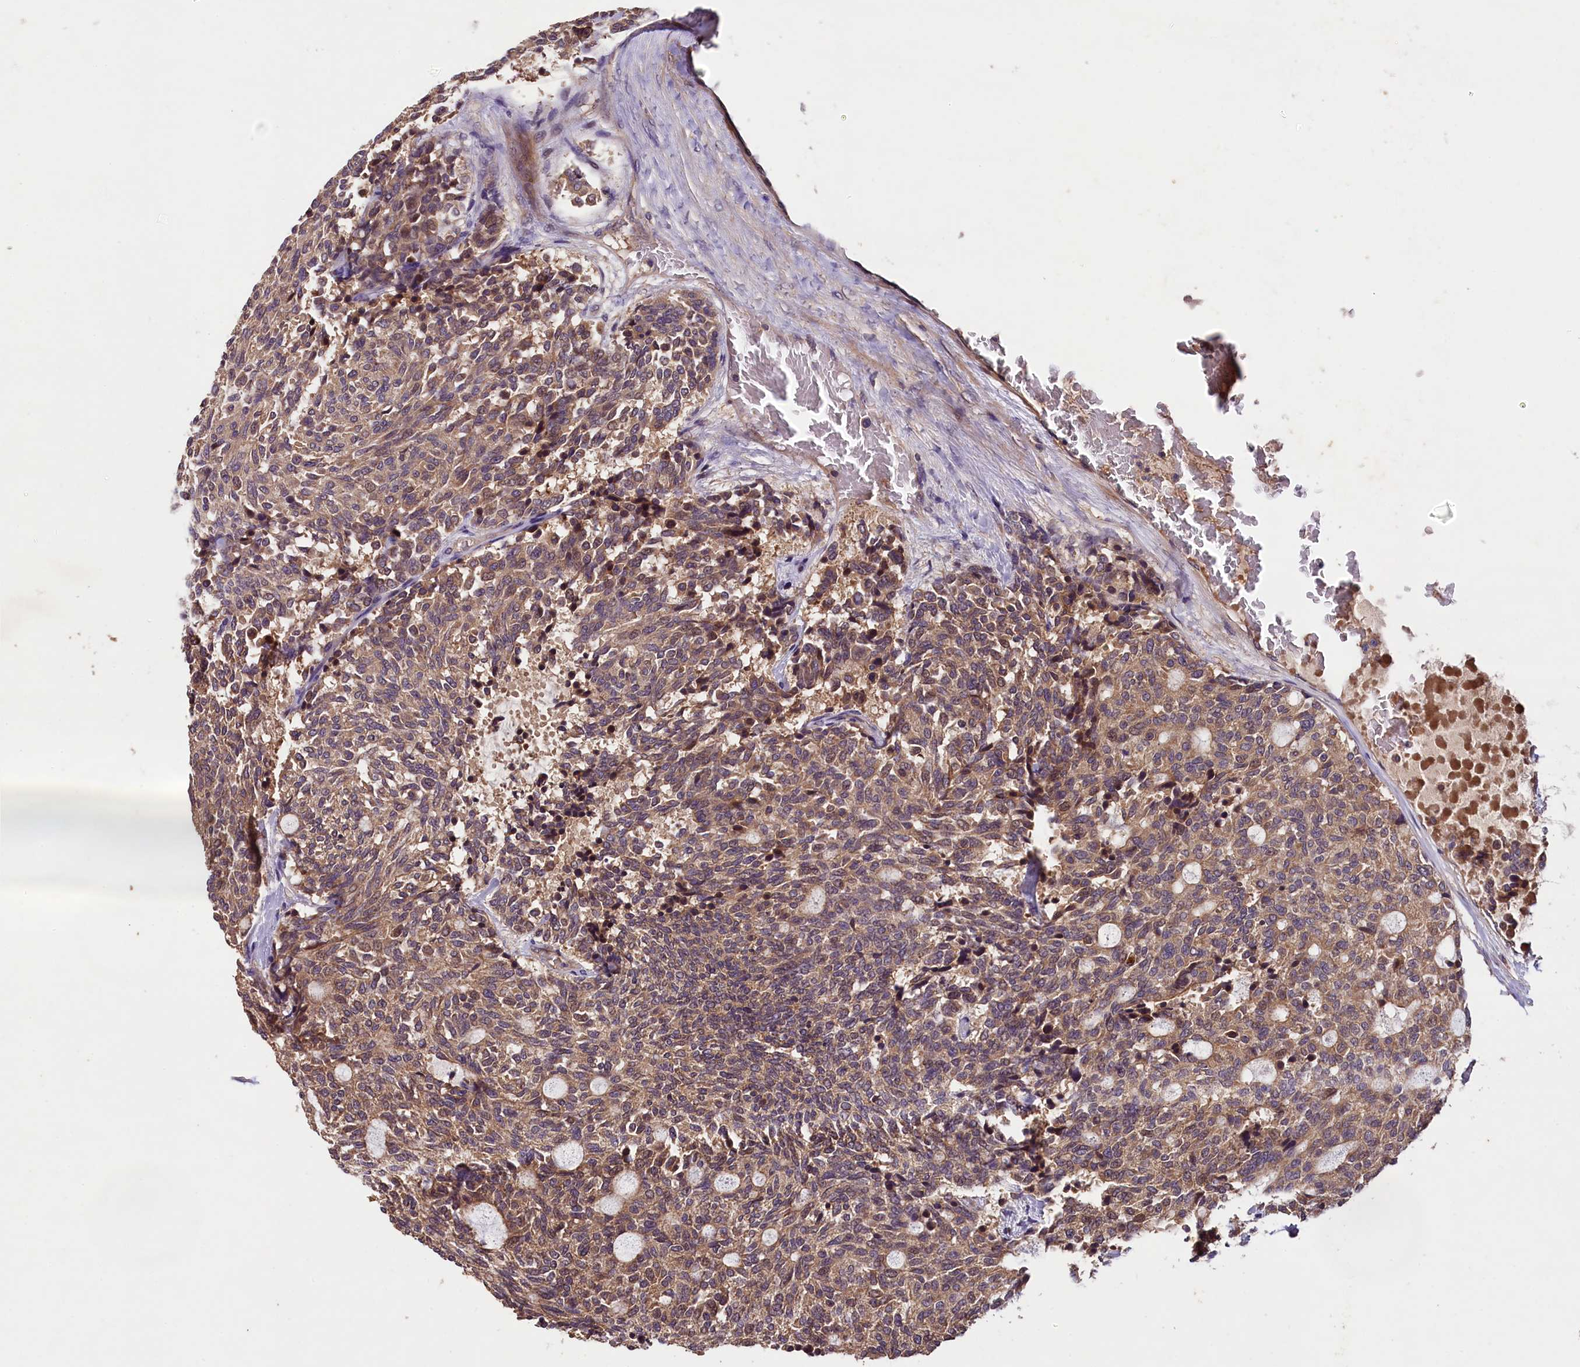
{"staining": {"intensity": "moderate", "quantity": ">75%", "location": "cytoplasmic/membranous"}, "tissue": "carcinoid", "cell_type": "Tumor cells", "image_type": "cancer", "snomed": [{"axis": "morphology", "description": "Carcinoid, malignant, NOS"}, {"axis": "topography", "description": "Pancreas"}], "caption": "Protein staining by IHC displays moderate cytoplasmic/membranous expression in approximately >75% of tumor cells in carcinoid.", "gene": "PLXNB1", "patient": {"sex": "female", "age": 54}}